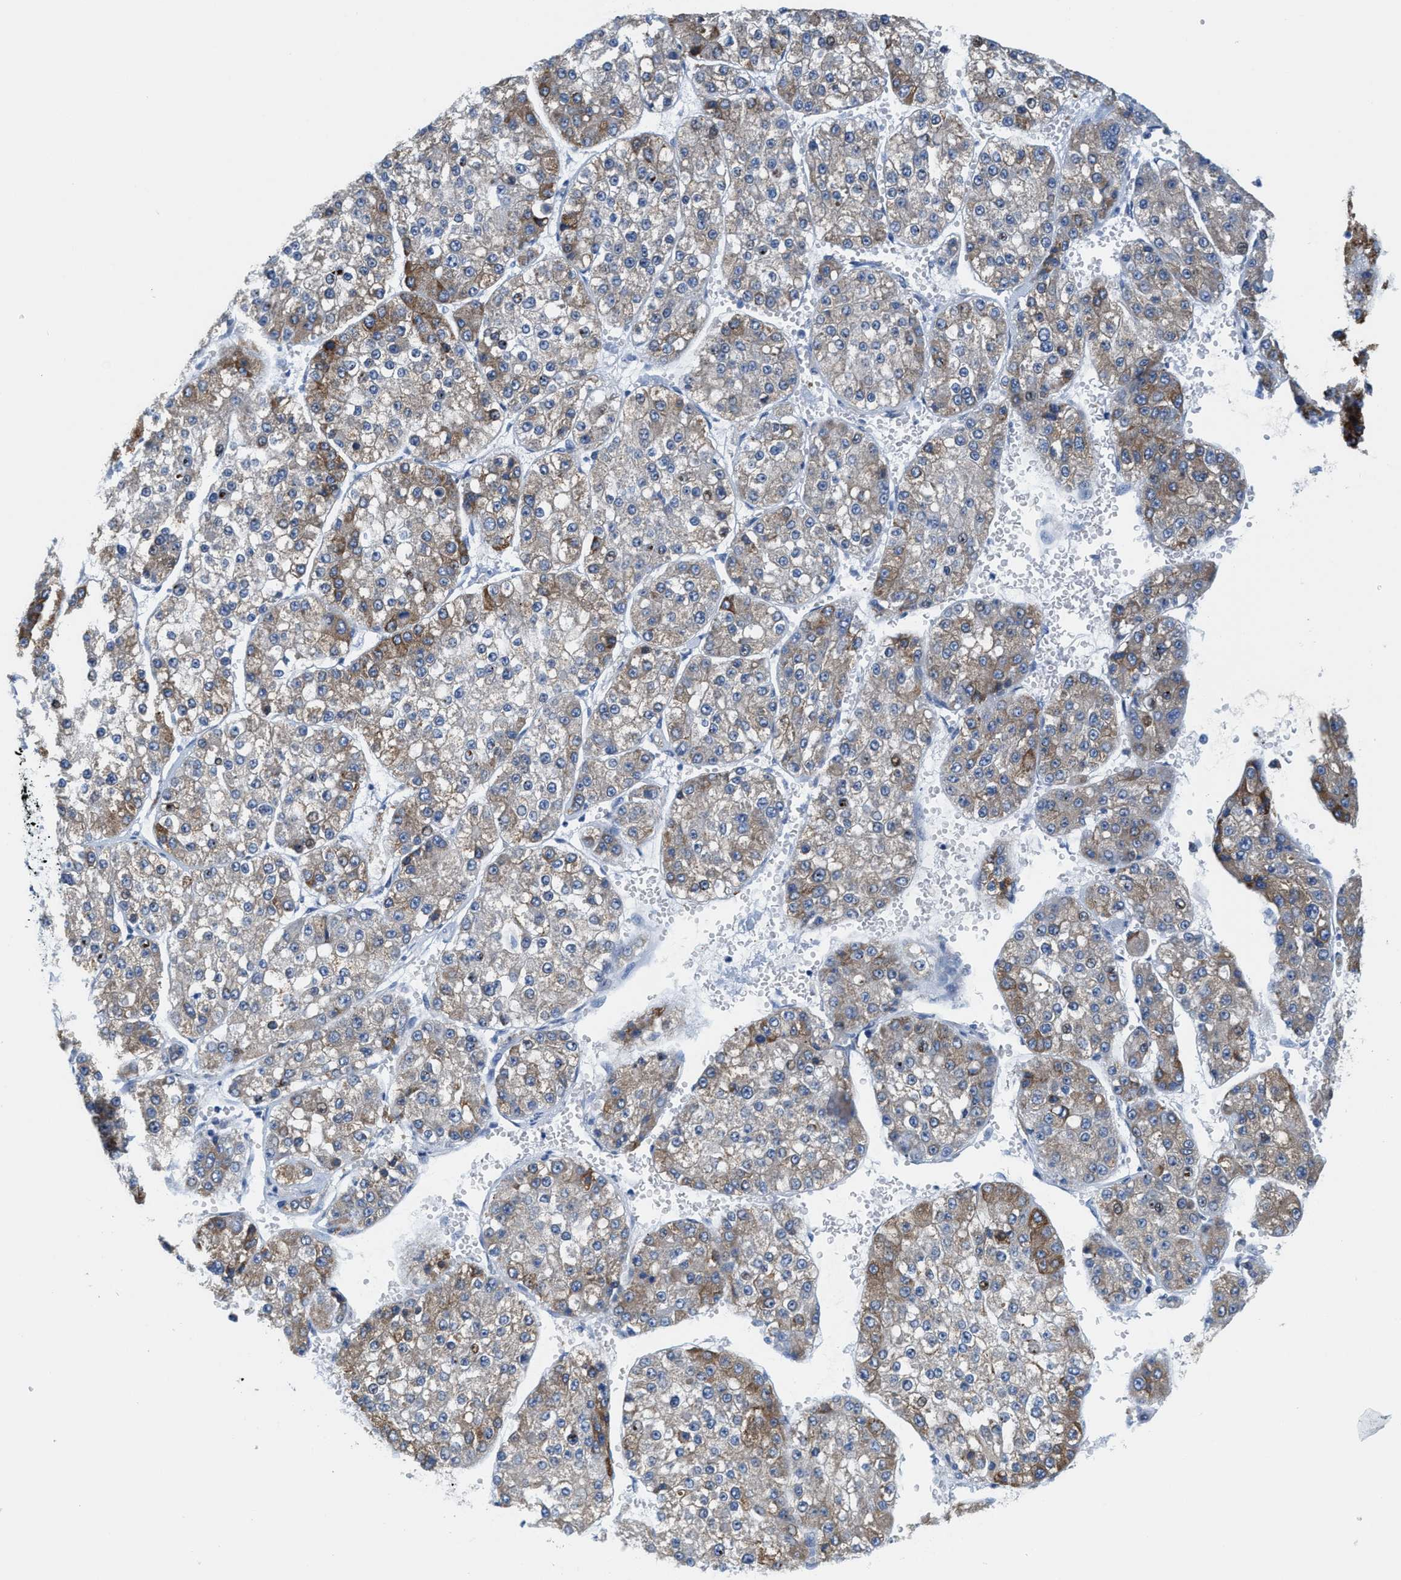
{"staining": {"intensity": "moderate", "quantity": "25%-75%", "location": "cytoplasmic/membranous"}, "tissue": "liver cancer", "cell_type": "Tumor cells", "image_type": "cancer", "snomed": [{"axis": "morphology", "description": "Carcinoma, Hepatocellular, NOS"}, {"axis": "topography", "description": "Liver"}], "caption": "Immunohistochemistry of human liver cancer (hepatocellular carcinoma) shows medium levels of moderate cytoplasmic/membranous positivity in about 25%-75% of tumor cells.", "gene": "KIFC3", "patient": {"sex": "female", "age": 73}}